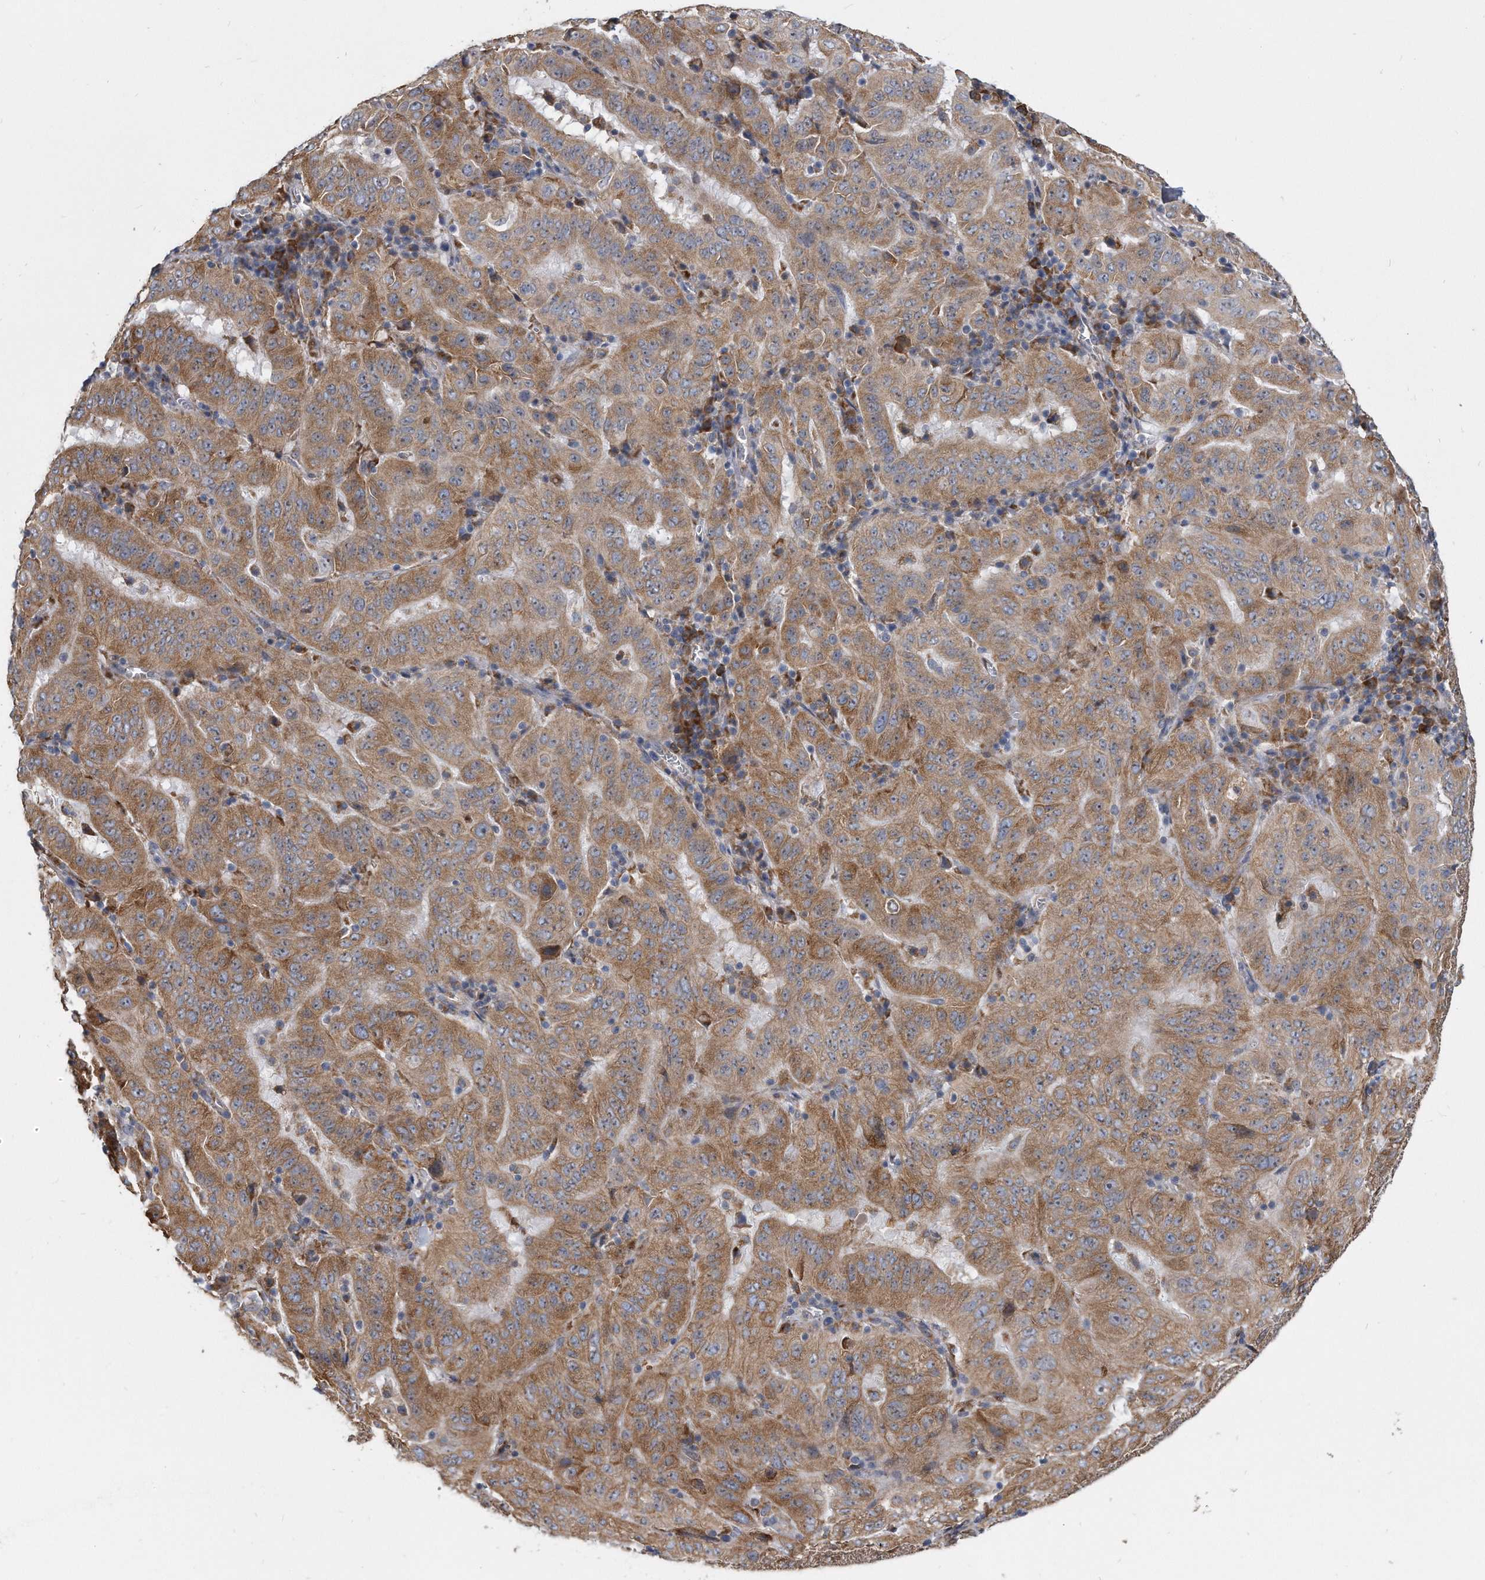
{"staining": {"intensity": "moderate", "quantity": ">75%", "location": "cytoplasmic/membranous"}, "tissue": "pancreatic cancer", "cell_type": "Tumor cells", "image_type": "cancer", "snomed": [{"axis": "morphology", "description": "Adenocarcinoma, NOS"}, {"axis": "topography", "description": "Pancreas"}], "caption": "The immunohistochemical stain labels moderate cytoplasmic/membranous expression in tumor cells of pancreatic adenocarcinoma tissue.", "gene": "CCDC47", "patient": {"sex": "male", "age": 63}}